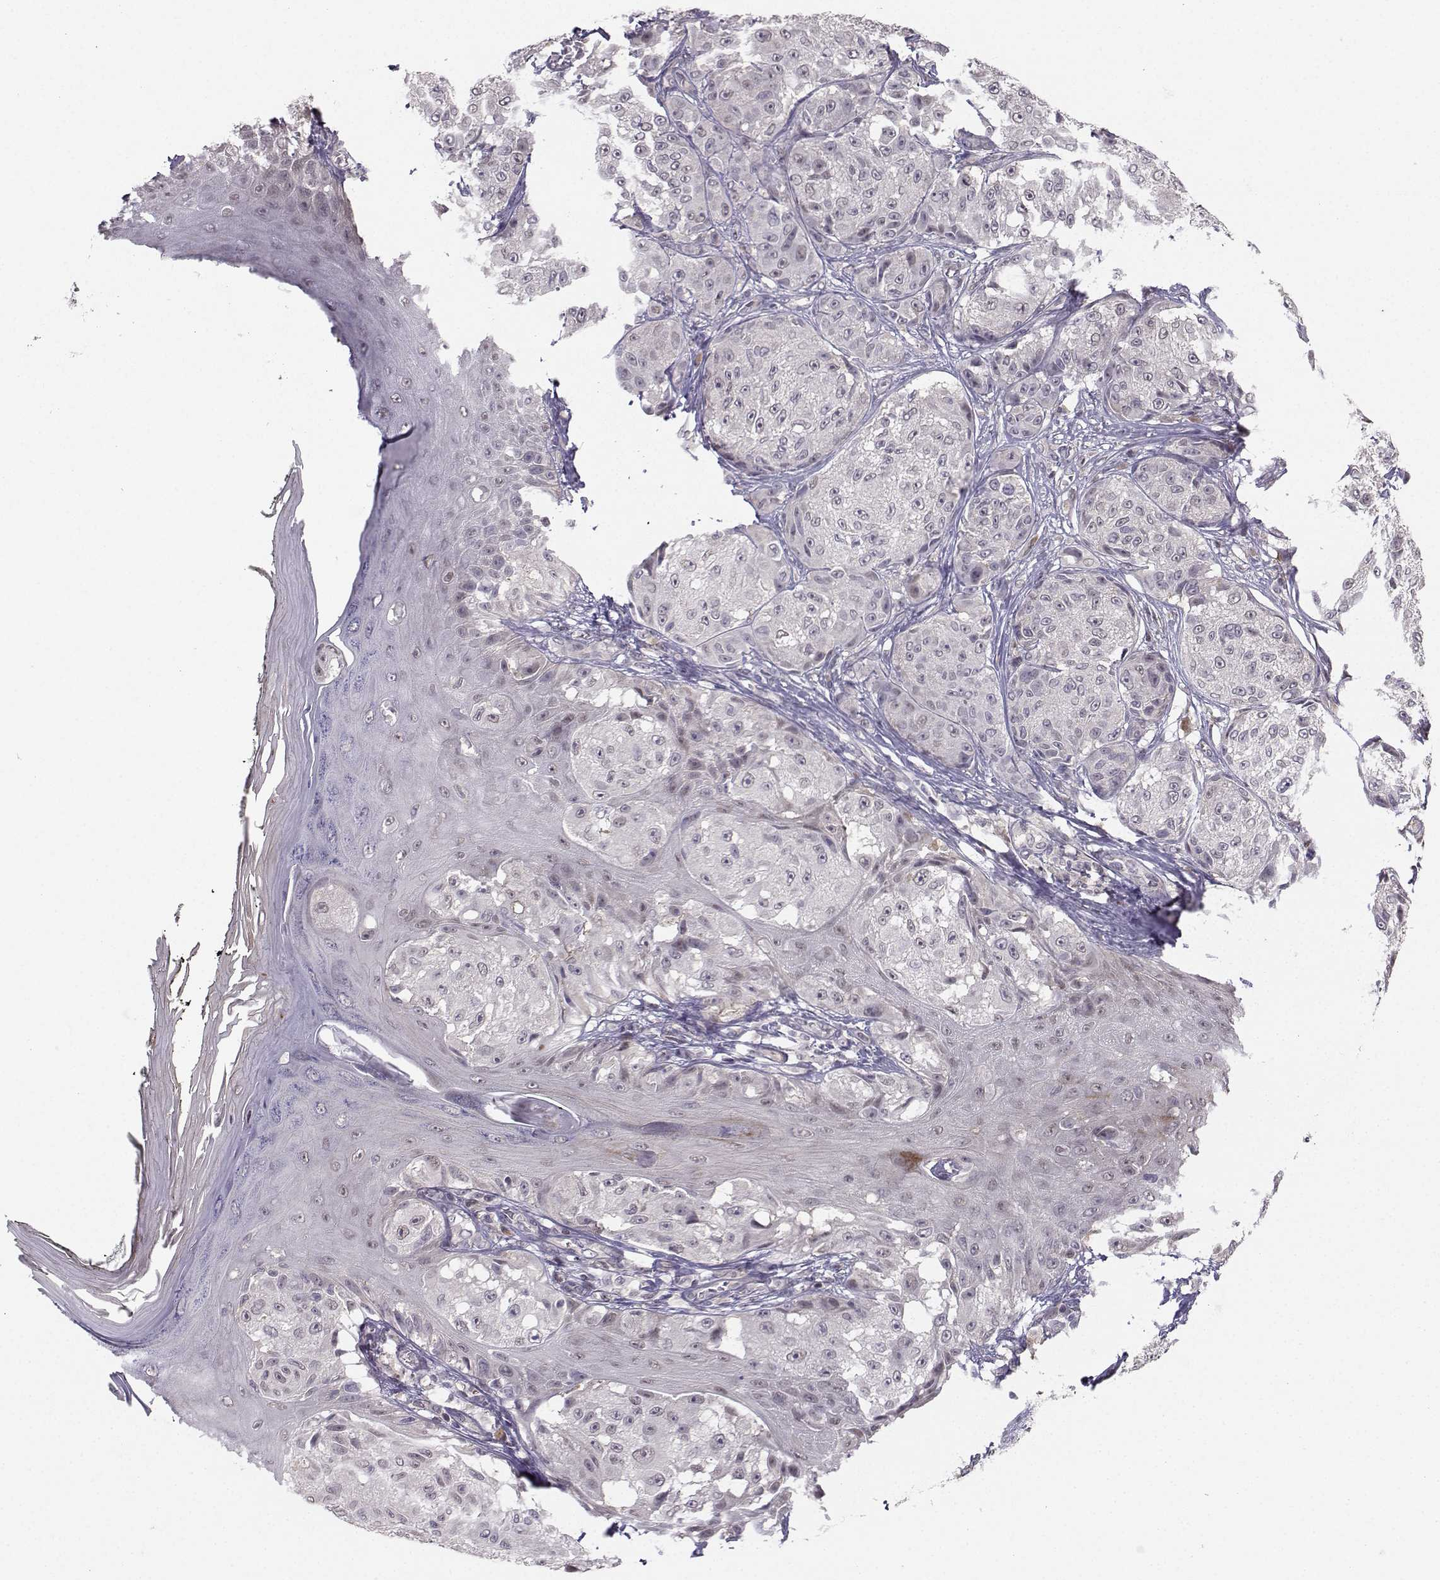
{"staining": {"intensity": "negative", "quantity": "none", "location": "none"}, "tissue": "melanoma", "cell_type": "Tumor cells", "image_type": "cancer", "snomed": [{"axis": "morphology", "description": "Malignant melanoma, NOS"}, {"axis": "topography", "description": "Skin"}], "caption": "Tumor cells show no significant expression in malignant melanoma.", "gene": "PKP2", "patient": {"sex": "male", "age": 61}}